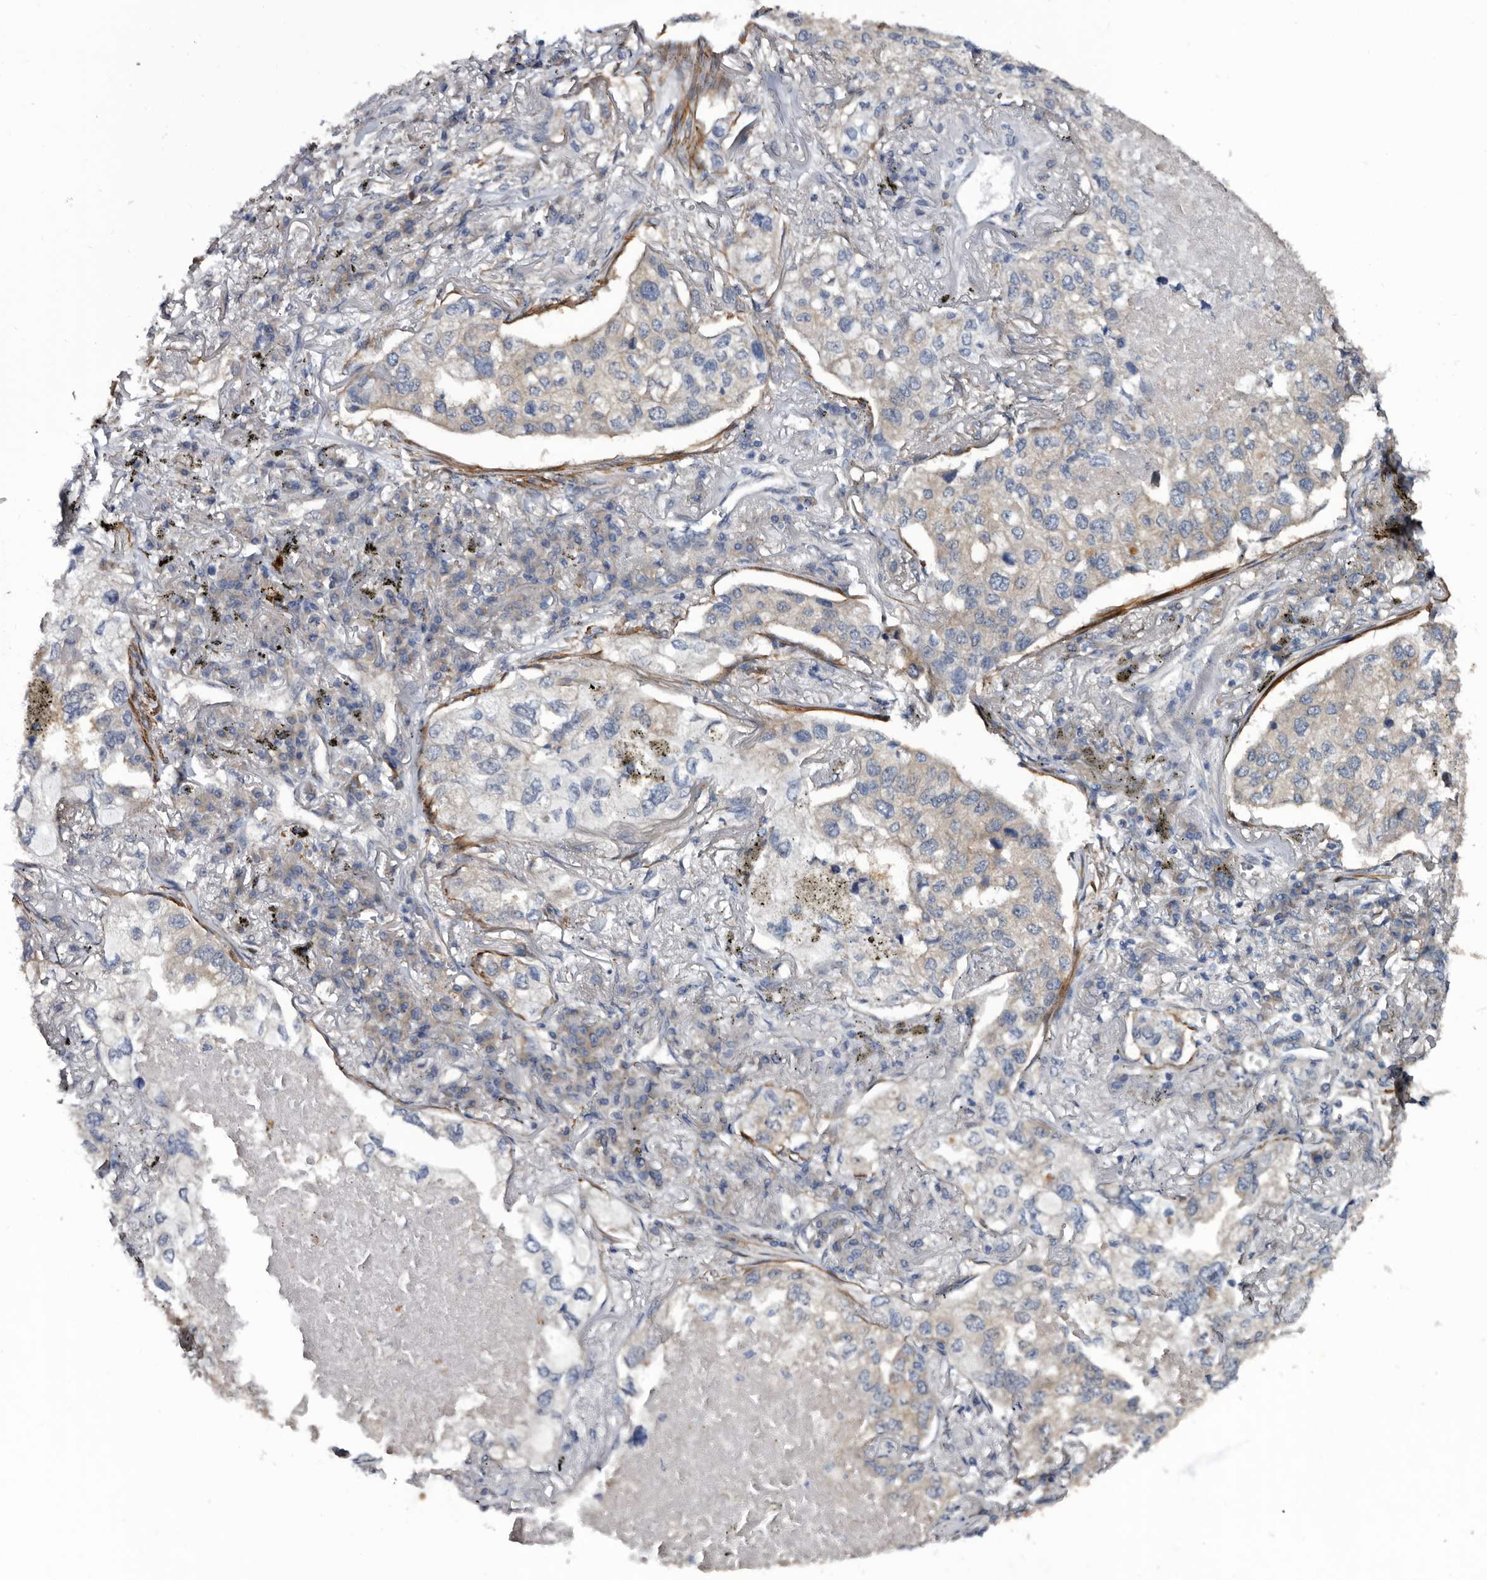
{"staining": {"intensity": "negative", "quantity": "none", "location": "none"}, "tissue": "lung cancer", "cell_type": "Tumor cells", "image_type": "cancer", "snomed": [{"axis": "morphology", "description": "Adenocarcinoma, NOS"}, {"axis": "topography", "description": "Lung"}], "caption": "The immunohistochemistry (IHC) image has no significant positivity in tumor cells of adenocarcinoma (lung) tissue.", "gene": "IARS1", "patient": {"sex": "male", "age": 65}}